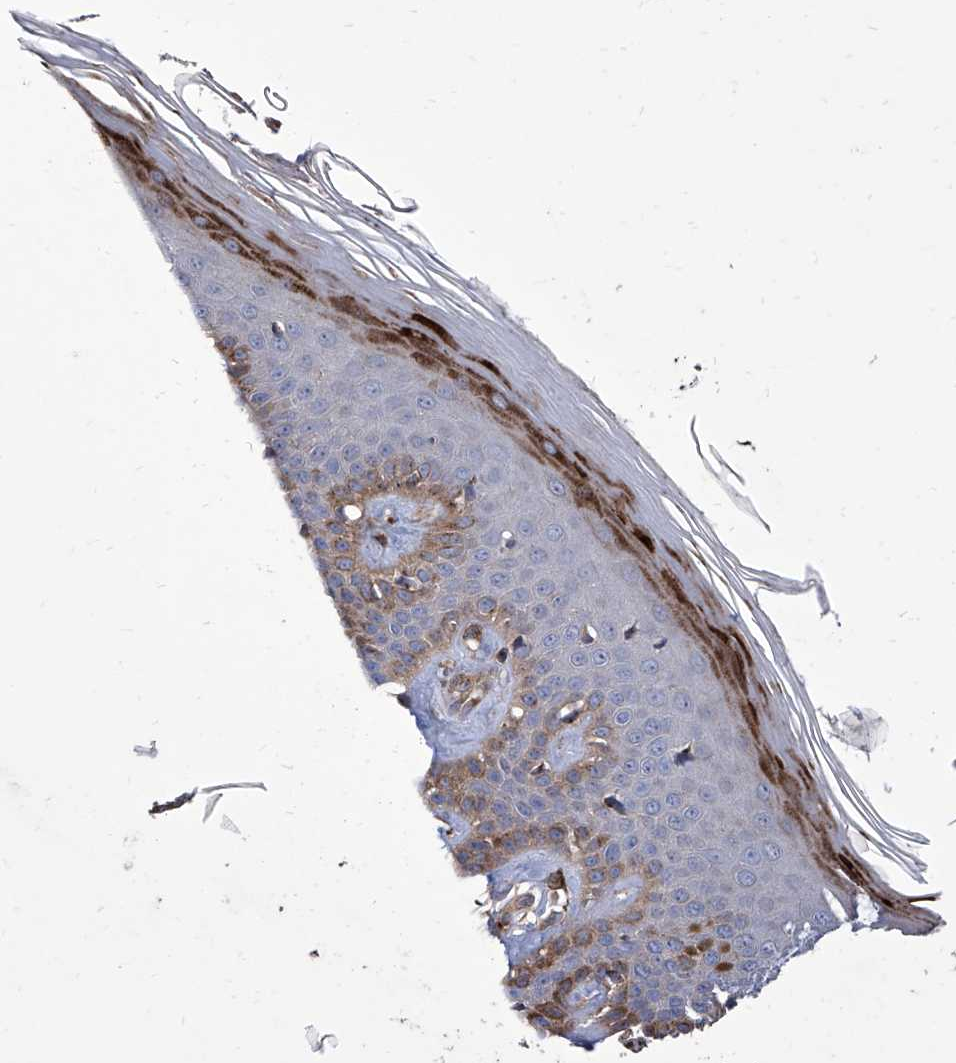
{"staining": {"intensity": "moderate", "quantity": ">75%", "location": "cytoplasmic/membranous"}, "tissue": "skin", "cell_type": "Fibroblasts", "image_type": "normal", "snomed": [{"axis": "morphology", "description": "Normal tissue, NOS"}, {"axis": "topography", "description": "Skin"}], "caption": "Immunohistochemical staining of normal human skin exhibits moderate cytoplasmic/membranous protein positivity in about >75% of fibroblasts.", "gene": "TJAP1", "patient": {"sex": "female", "age": 64}}